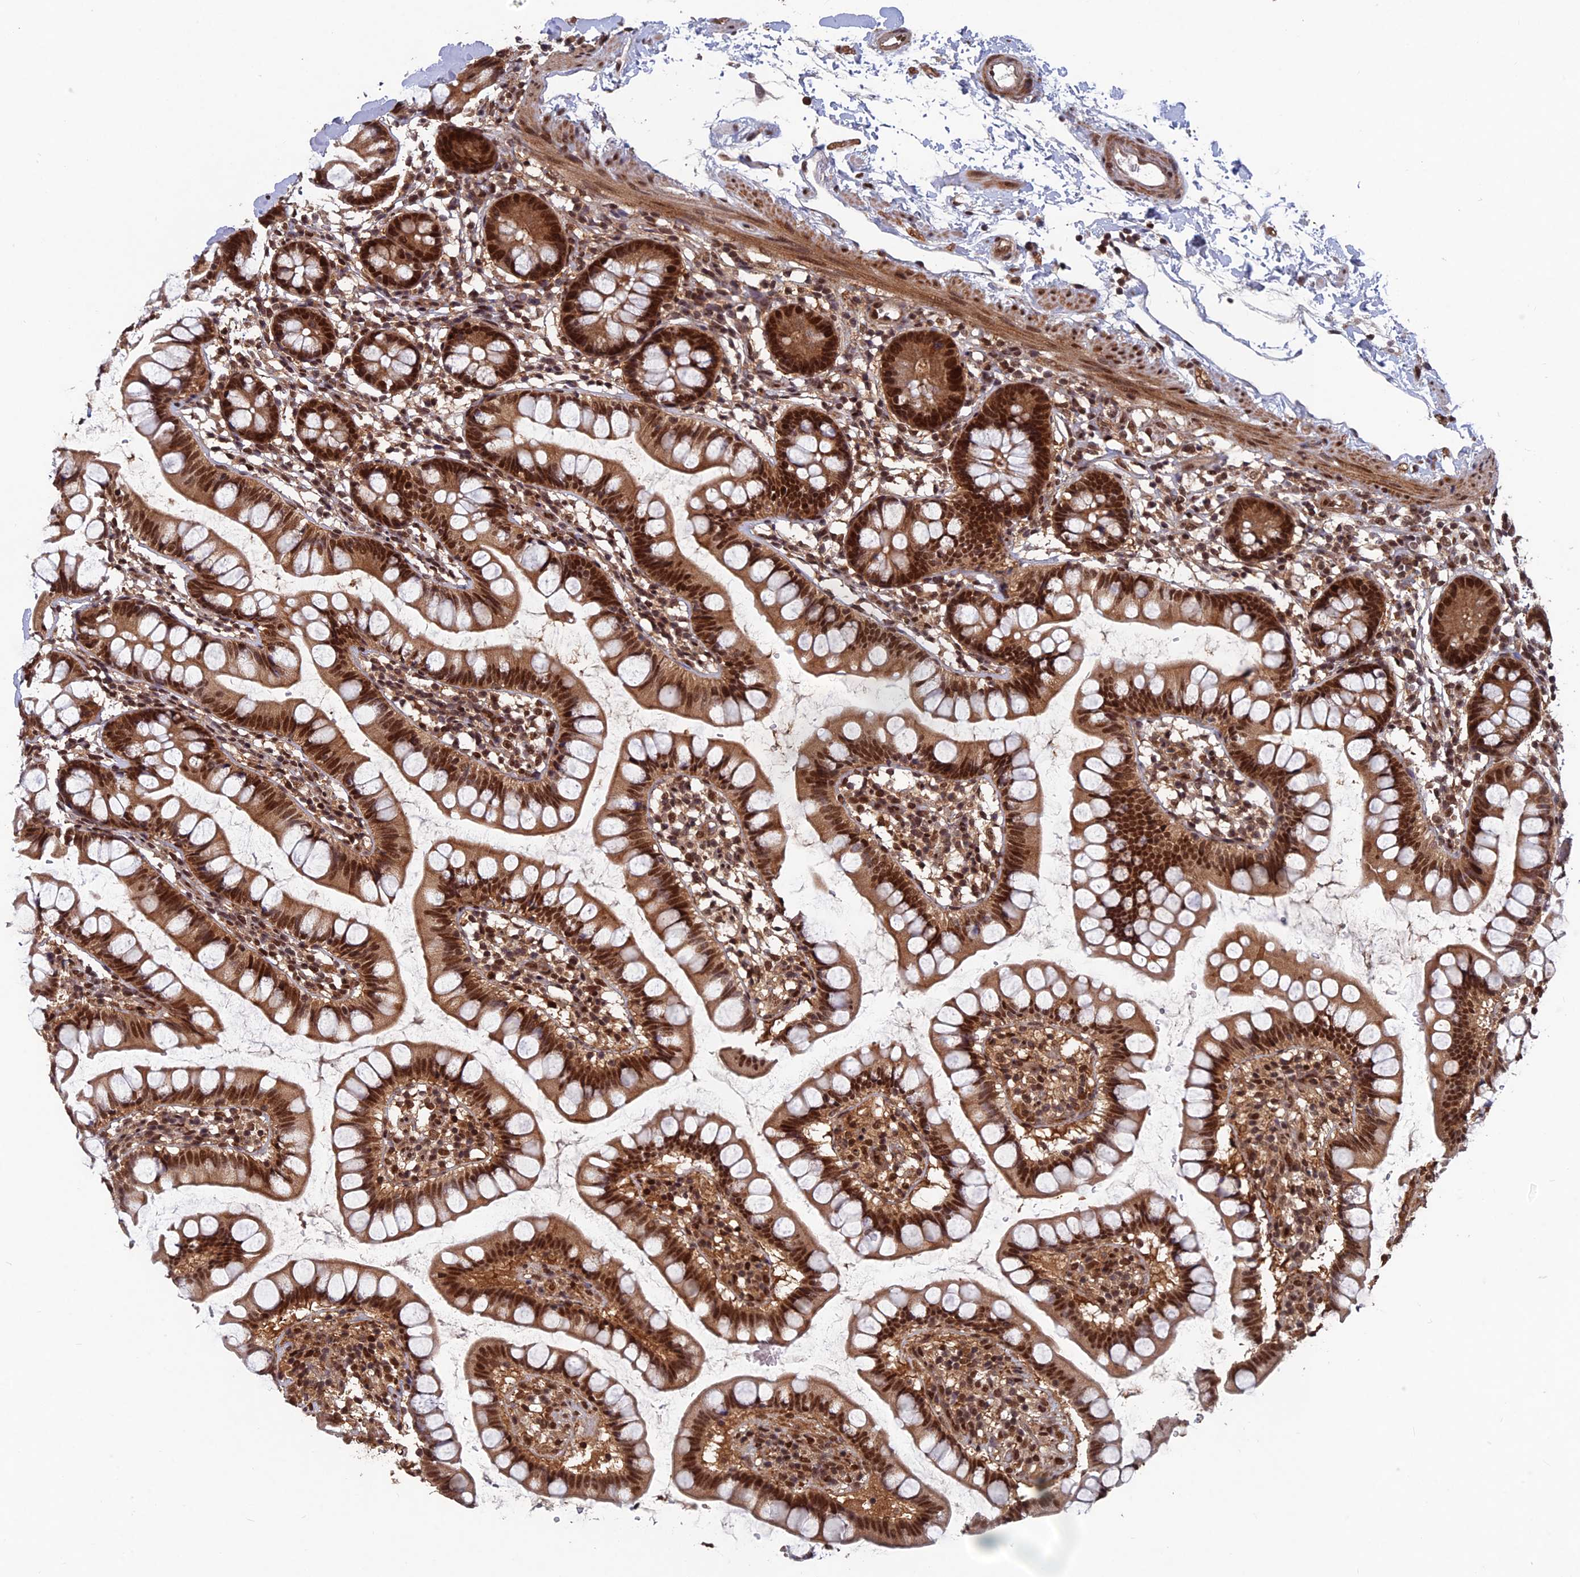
{"staining": {"intensity": "strong", "quantity": ">75%", "location": "cytoplasmic/membranous,nuclear"}, "tissue": "small intestine", "cell_type": "Glandular cells", "image_type": "normal", "snomed": [{"axis": "morphology", "description": "Normal tissue, NOS"}, {"axis": "topography", "description": "Small intestine"}], "caption": "Immunohistochemistry (IHC) (DAB (3,3'-diaminobenzidine)) staining of normal small intestine reveals strong cytoplasmic/membranous,nuclear protein positivity in about >75% of glandular cells. The protein is stained brown, and the nuclei are stained in blue (DAB (3,3'-diaminobenzidine) IHC with brightfield microscopy, high magnification).", "gene": "FAM53C", "patient": {"sex": "female", "age": 84}}